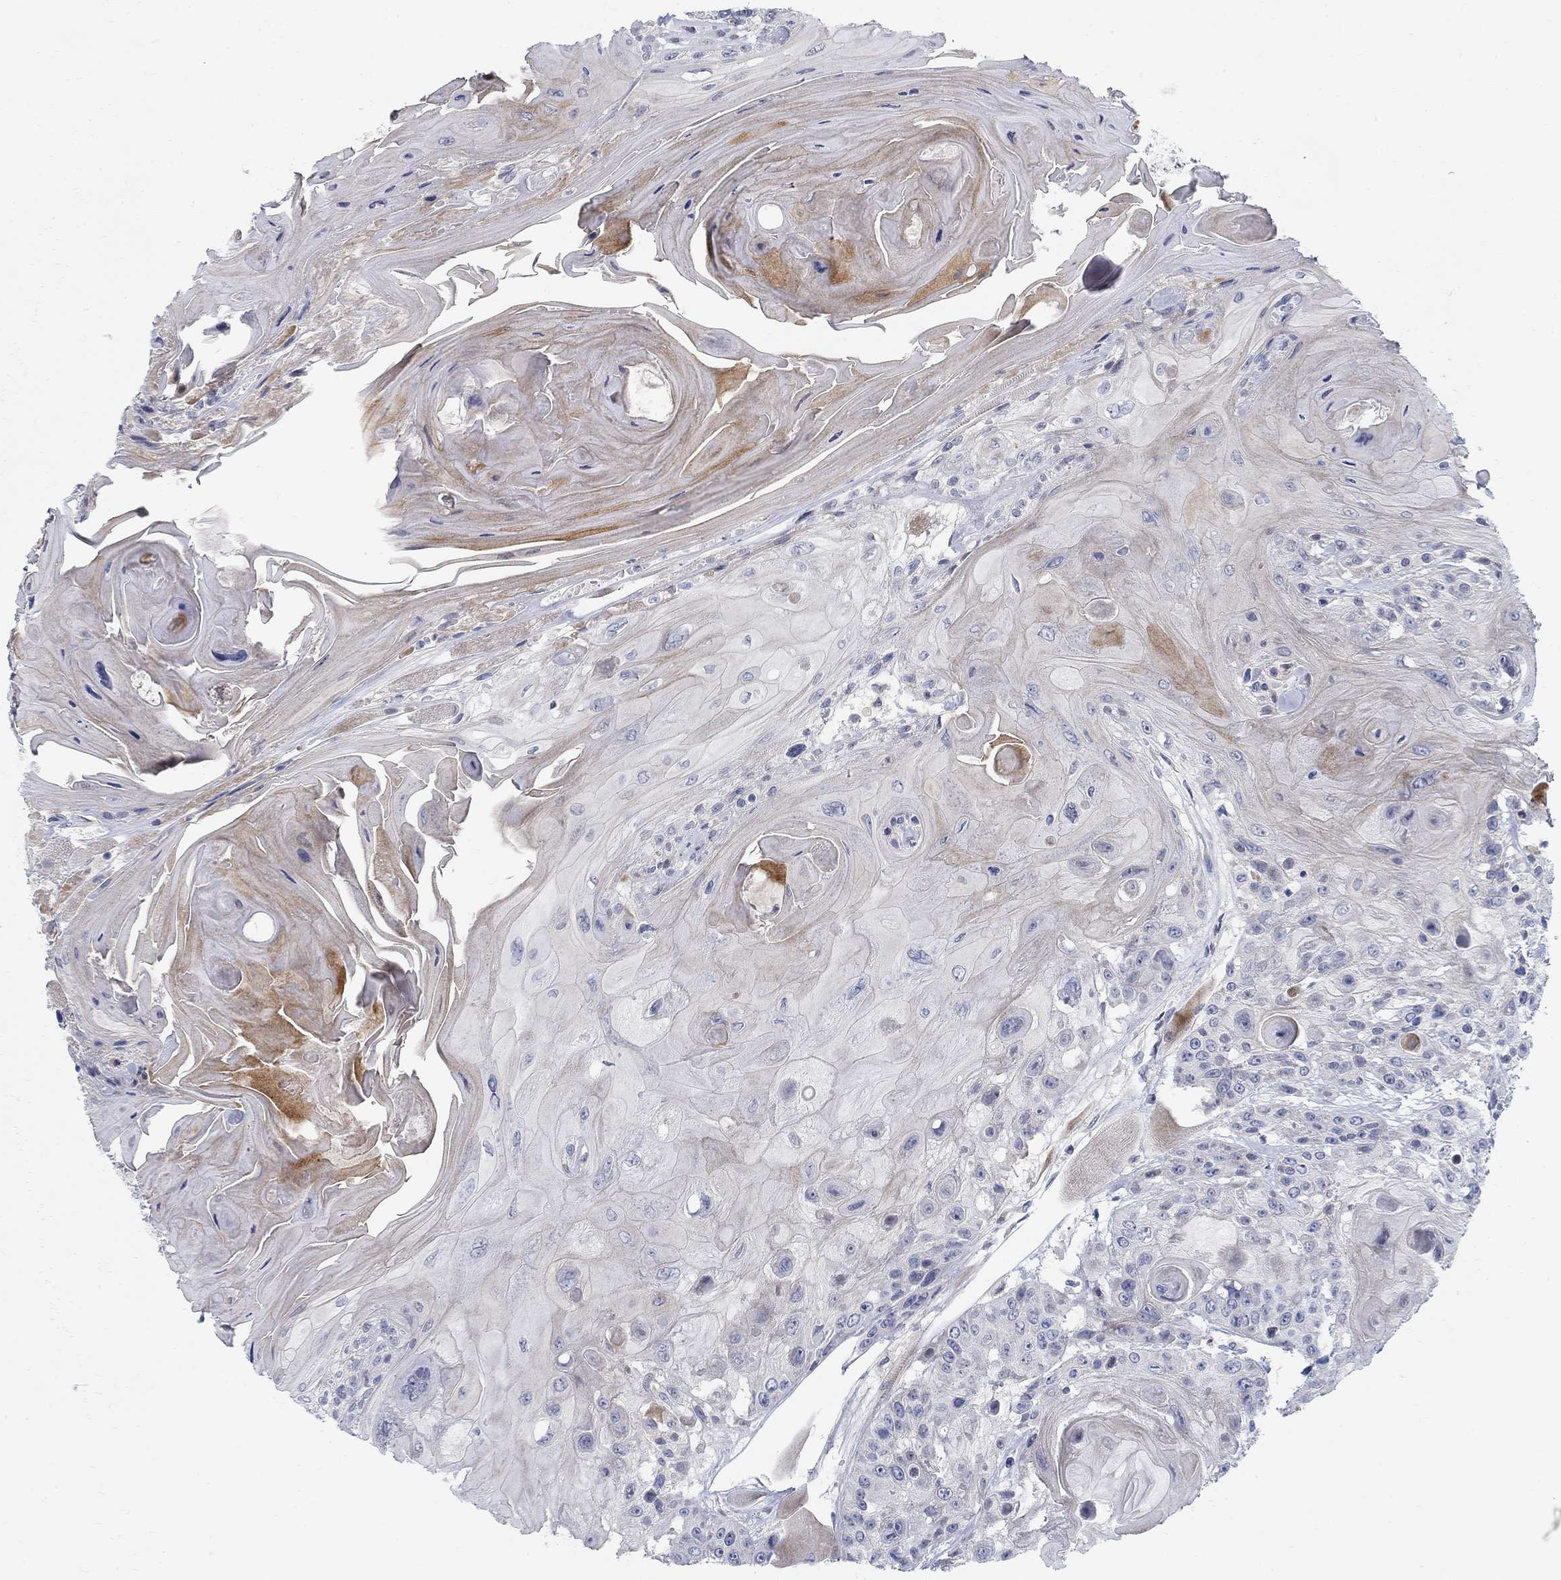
{"staining": {"intensity": "negative", "quantity": "none", "location": "none"}, "tissue": "head and neck cancer", "cell_type": "Tumor cells", "image_type": "cancer", "snomed": [{"axis": "morphology", "description": "Squamous cell carcinoma, NOS"}, {"axis": "topography", "description": "Head-Neck"}], "caption": "Tumor cells show no significant expression in head and neck squamous cell carcinoma.", "gene": "ANO7", "patient": {"sex": "female", "age": 59}}